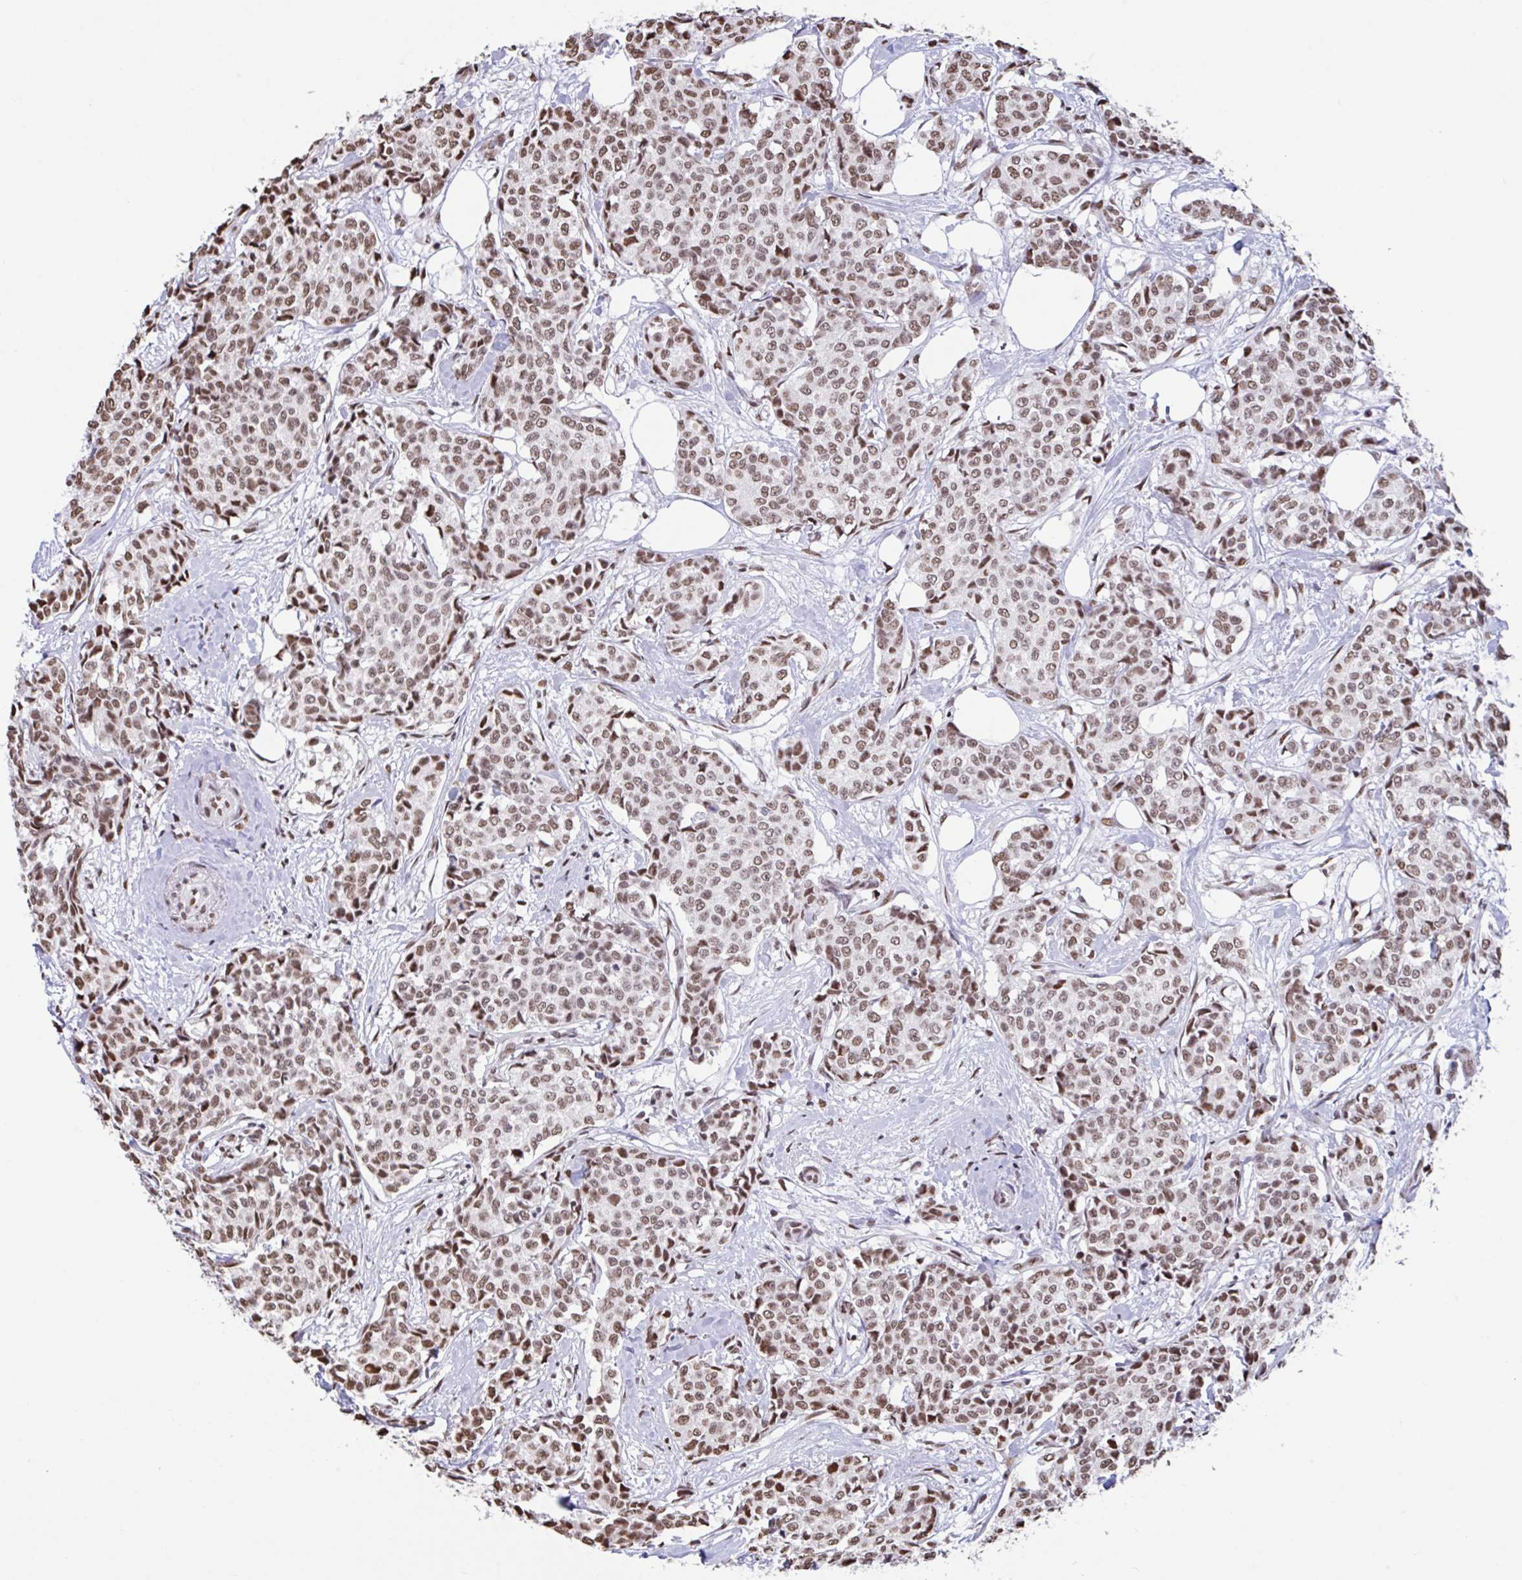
{"staining": {"intensity": "moderate", "quantity": ">75%", "location": "nuclear"}, "tissue": "breast cancer", "cell_type": "Tumor cells", "image_type": "cancer", "snomed": [{"axis": "morphology", "description": "Duct carcinoma"}, {"axis": "topography", "description": "Breast"}], "caption": "Breast cancer (intraductal carcinoma) was stained to show a protein in brown. There is medium levels of moderate nuclear staining in about >75% of tumor cells.", "gene": "HNRNPDL", "patient": {"sex": "female", "age": 91}}